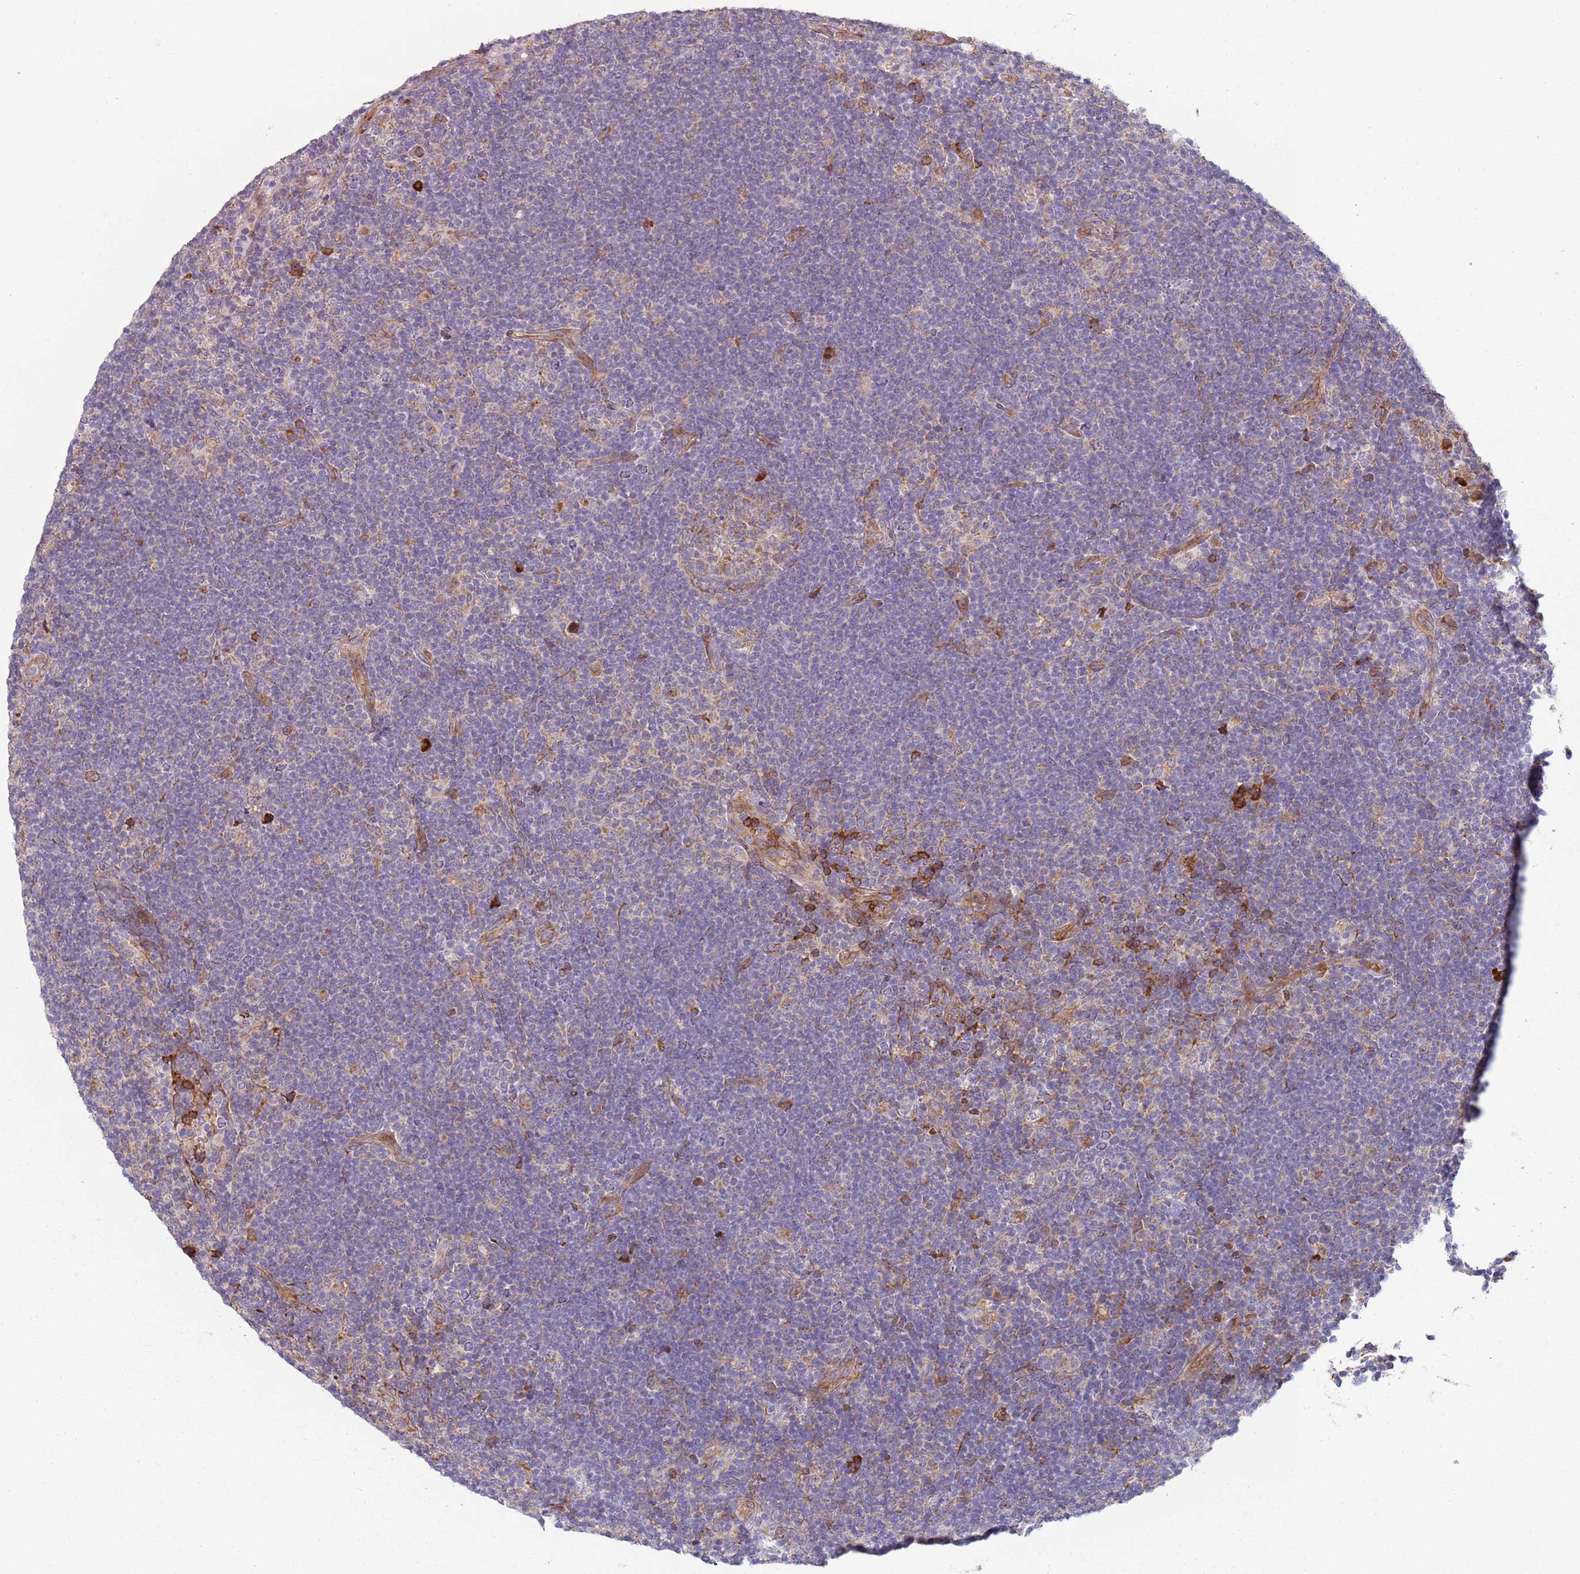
{"staining": {"intensity": "negative", "quantity": "none", "location": "none"}, "tissue": "lymphoma", "cell_type": "Tumor cells", "image_type": "cancer", "snomed": [{"axis": "morphology", "description": "Hodgkin's disease, NOS"}, {"axis": "topography", "description": "Lymph node"}], "caption": "An image of Hodgkin's disease stained for a protein shows no brown staining in tumor cells. (Brightfield microscopy of DAB (3,3'-diaminobenzidine) IHC at high magnification).", "gene": "SPATA2", "patient": {"sex": "female", "age": 57}}